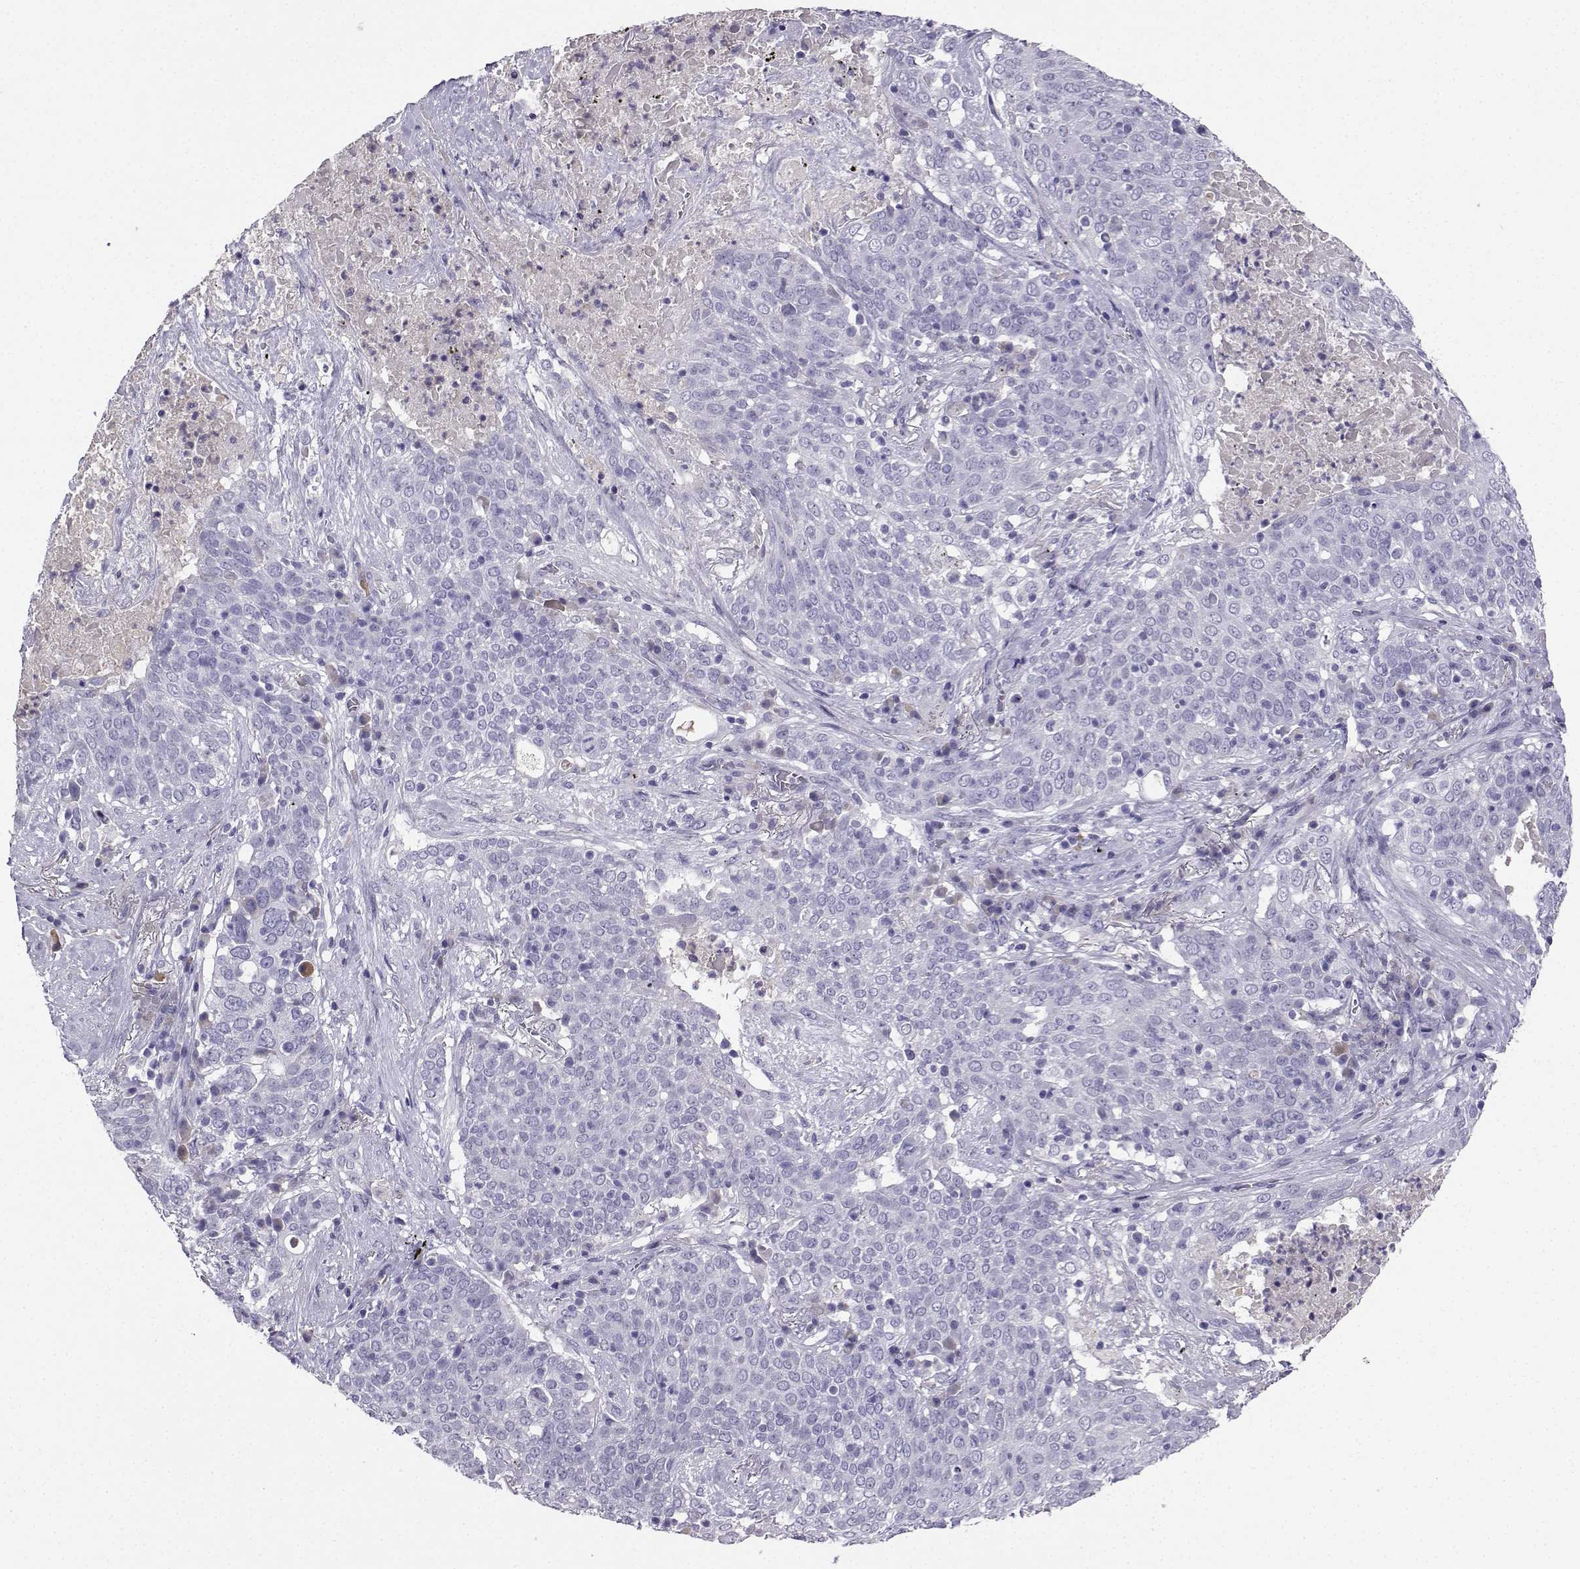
{"staining": {"intensity": "negative", "quantity": "none", "location": "none"}, "tissue": "lung cancer", "cell_type": "Tumor cells", "image_type": "cancer", "snomed": [{"axis": "morphology", "description": "Squamous cell carcinoma, NOS"}, {"axis": "topography", "description": "Lung"}], "caption": "This is an immunohistochemistry (IHC) image of human lung cancer. There is no positivity in tumor cells.", "gene": "GRIK4", "patient": {"sex": "male", "age": 82}}